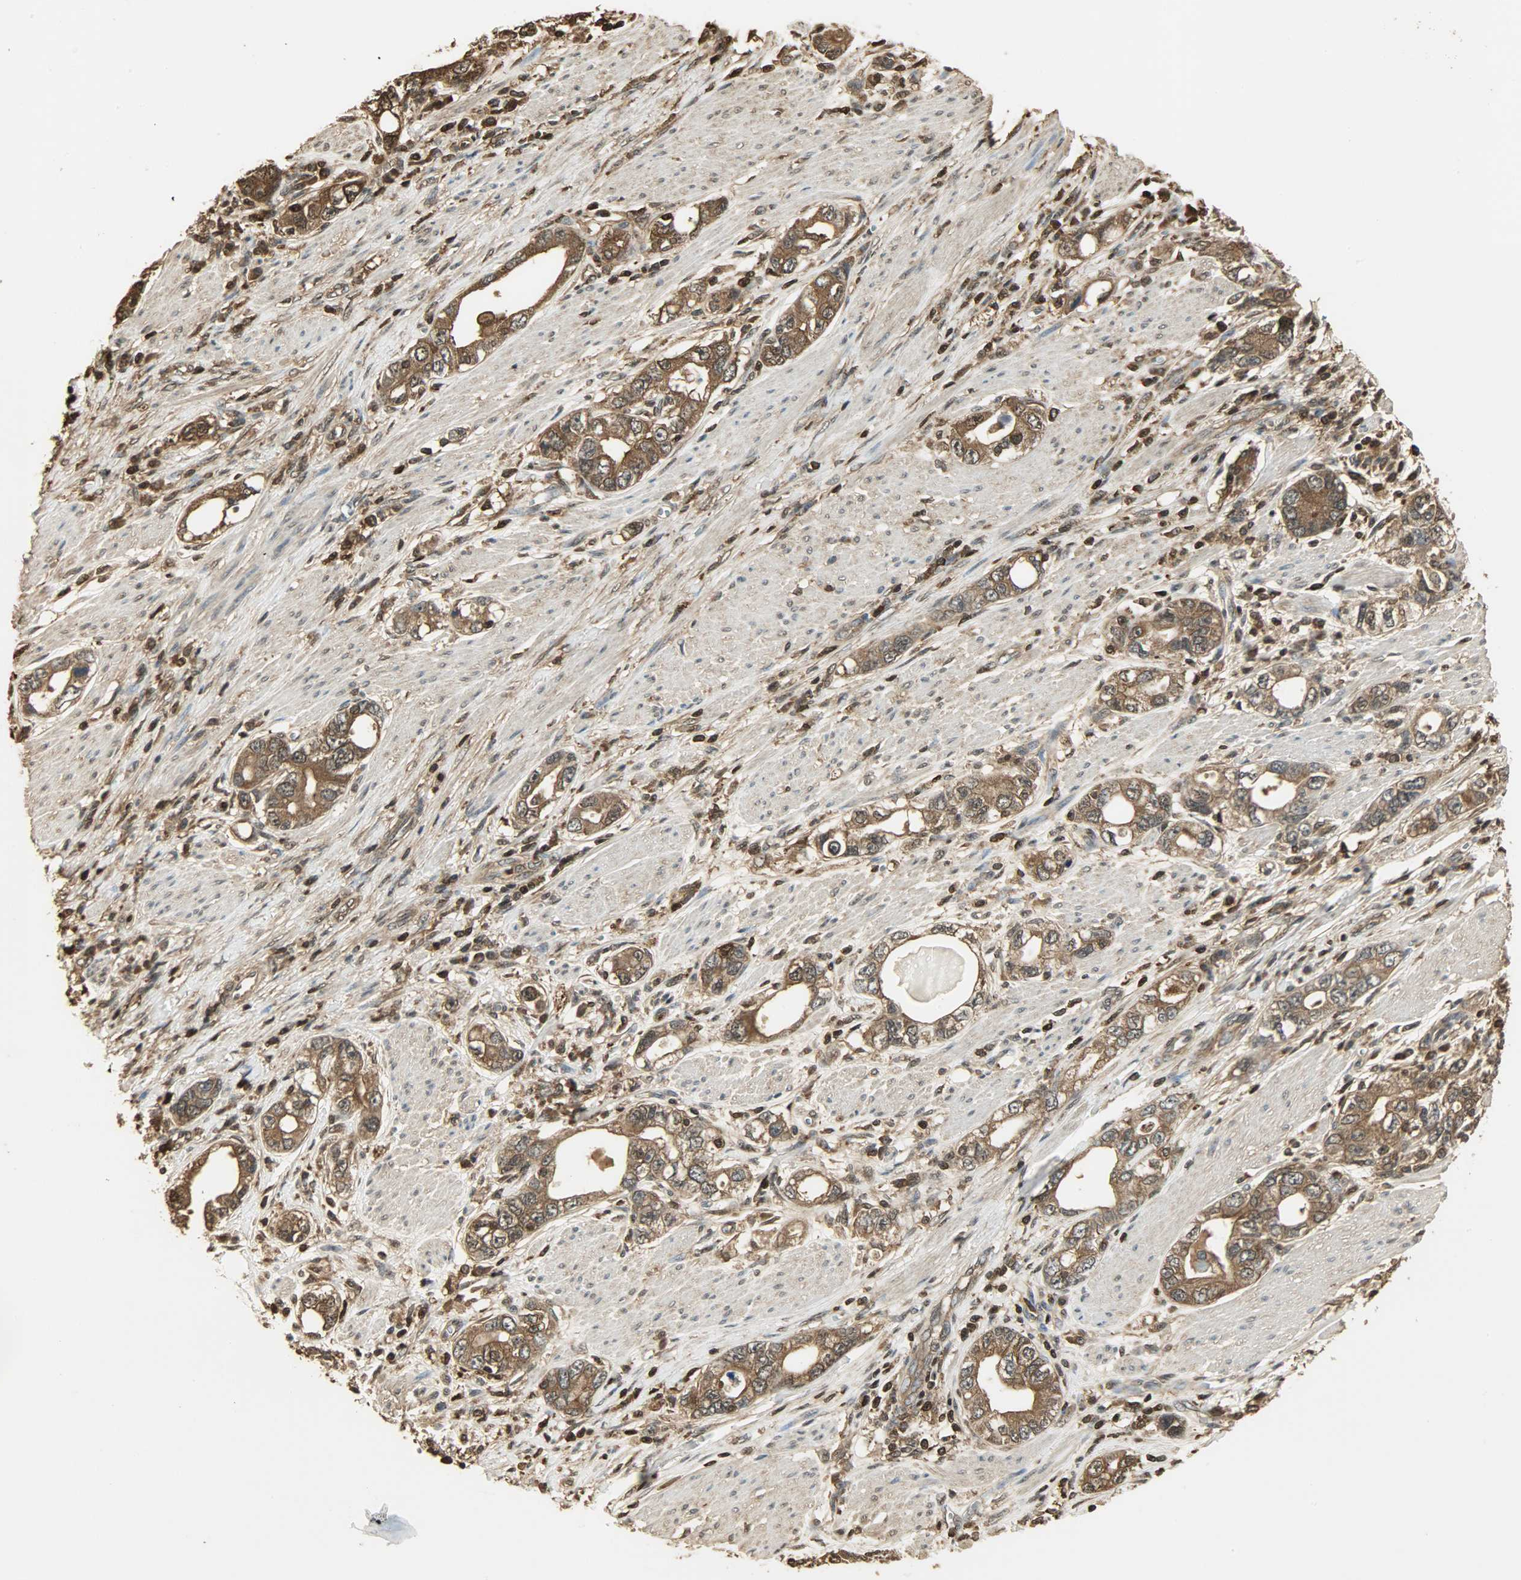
{"staining": {"intensity": "strong", "quantity": ">75%", "location": "cytoplasmic/membranous,nuclear"}, "tissue": "stomach cancer", "cell_type": "Tumor cells", "image_type": "cancer", "snomed": [{"axis": "morphology", "description": "Adenocarcinoma, NOS"}, {"axis": "topography", "description": "Stomach, lower"}], "caption": "Protein staining of adenocarcinoma (stomach) tissue displays strong cytoplasmic/membranous and nuclear expression in about >75% of tumor cells.", "gene": "YWHAZ", "patient": {"sex": "female", "age": 93}}